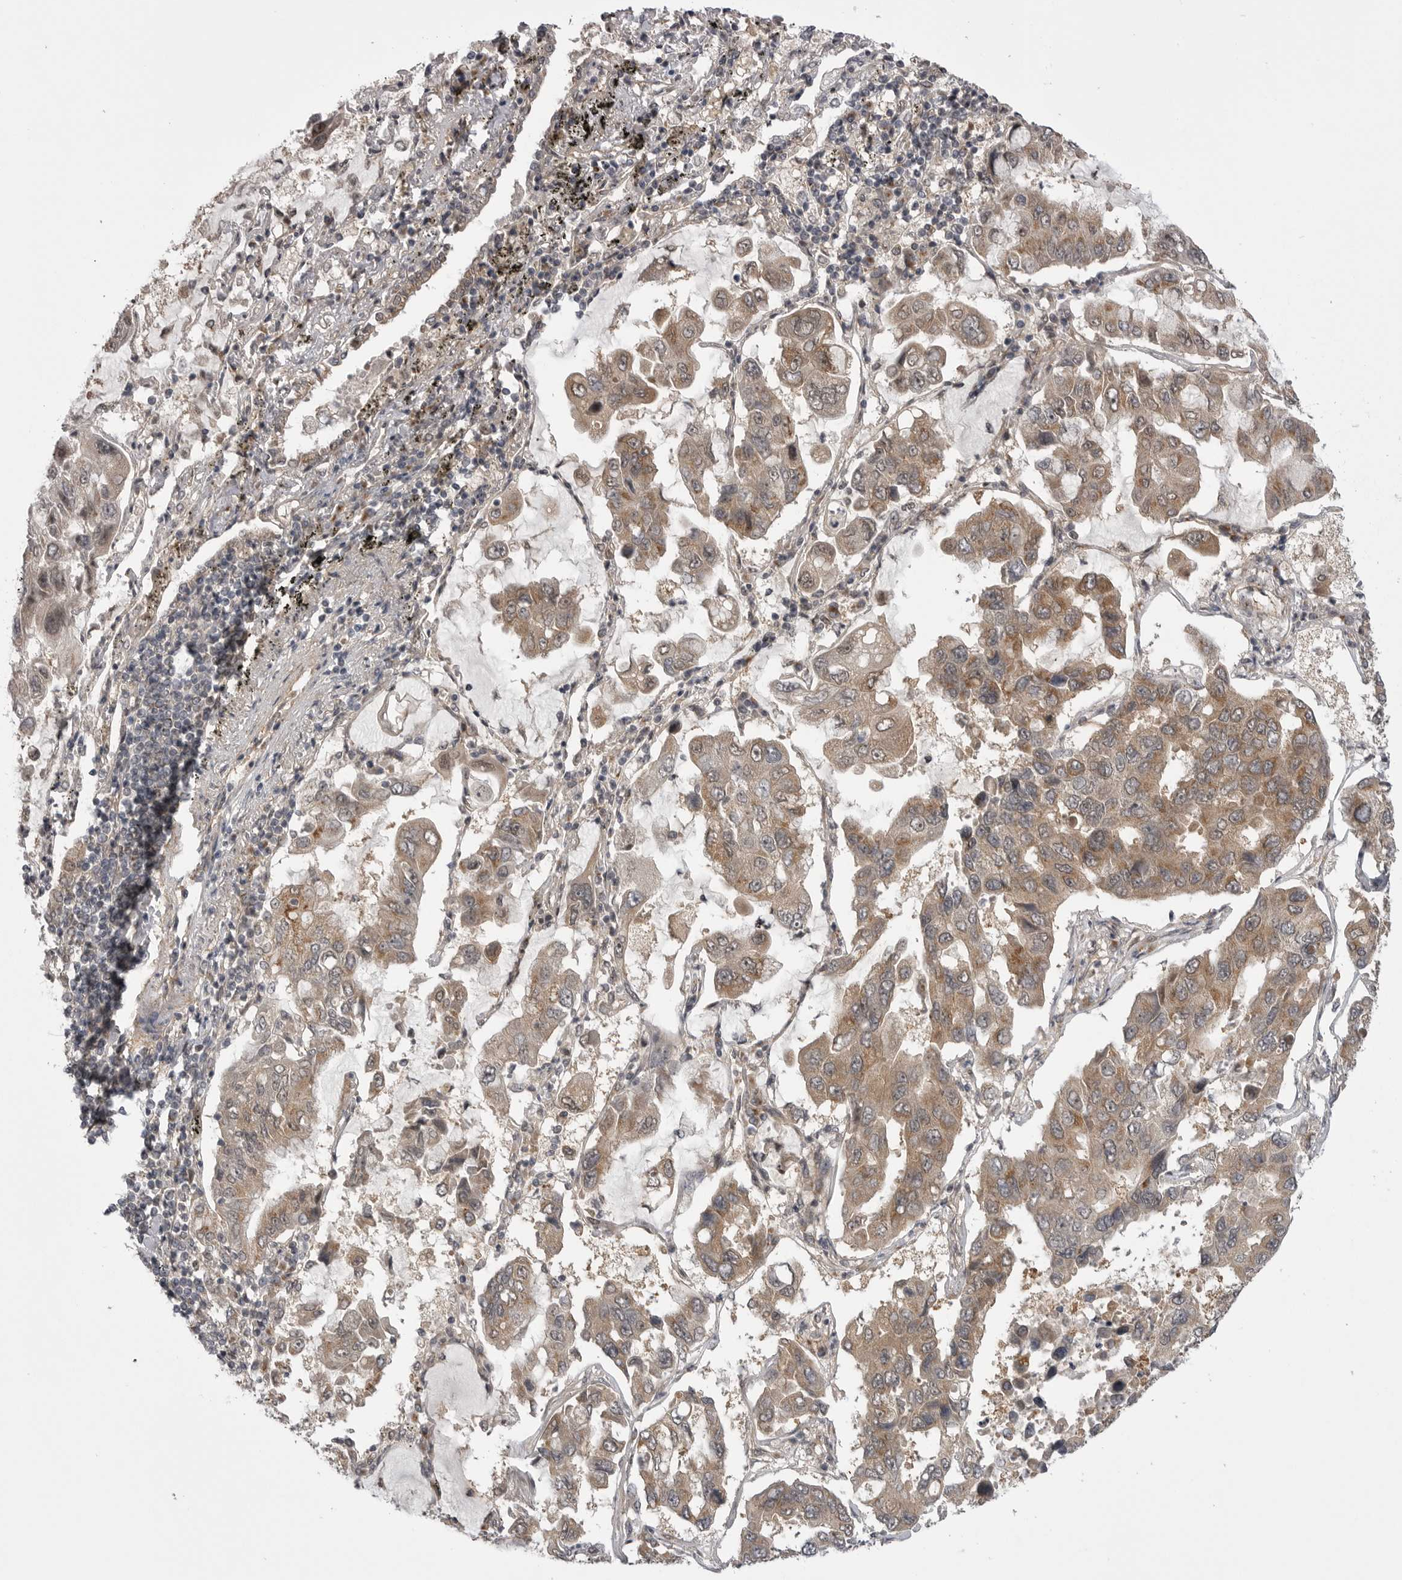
{"staining": {"intensity": "moderate", "quantity": ">75%", "location": "cytoplasmic/membranous,nuclear"}, "tissue": "lung cancer", "cell_type": "Tumor cells", "image_type": "cancer", "snomed": [{"axis": "morphology", "description": "Adenocarcinoma, NOS"}, {"axis": "topography", "description": "Lung"}], "caption": "Immunohistochemistry of lung cancer (adenocarcinoma) shows medium levels of moderate cytoplasmic/membranous and nuclear staining in about >75% of tumor cells. (DAB (3,3'-diaminobenzidine) = brown stain, brightfield microscopy at high magnification).", "gene": "PDCL", "patient": {"sex": "male", "age": 64}}